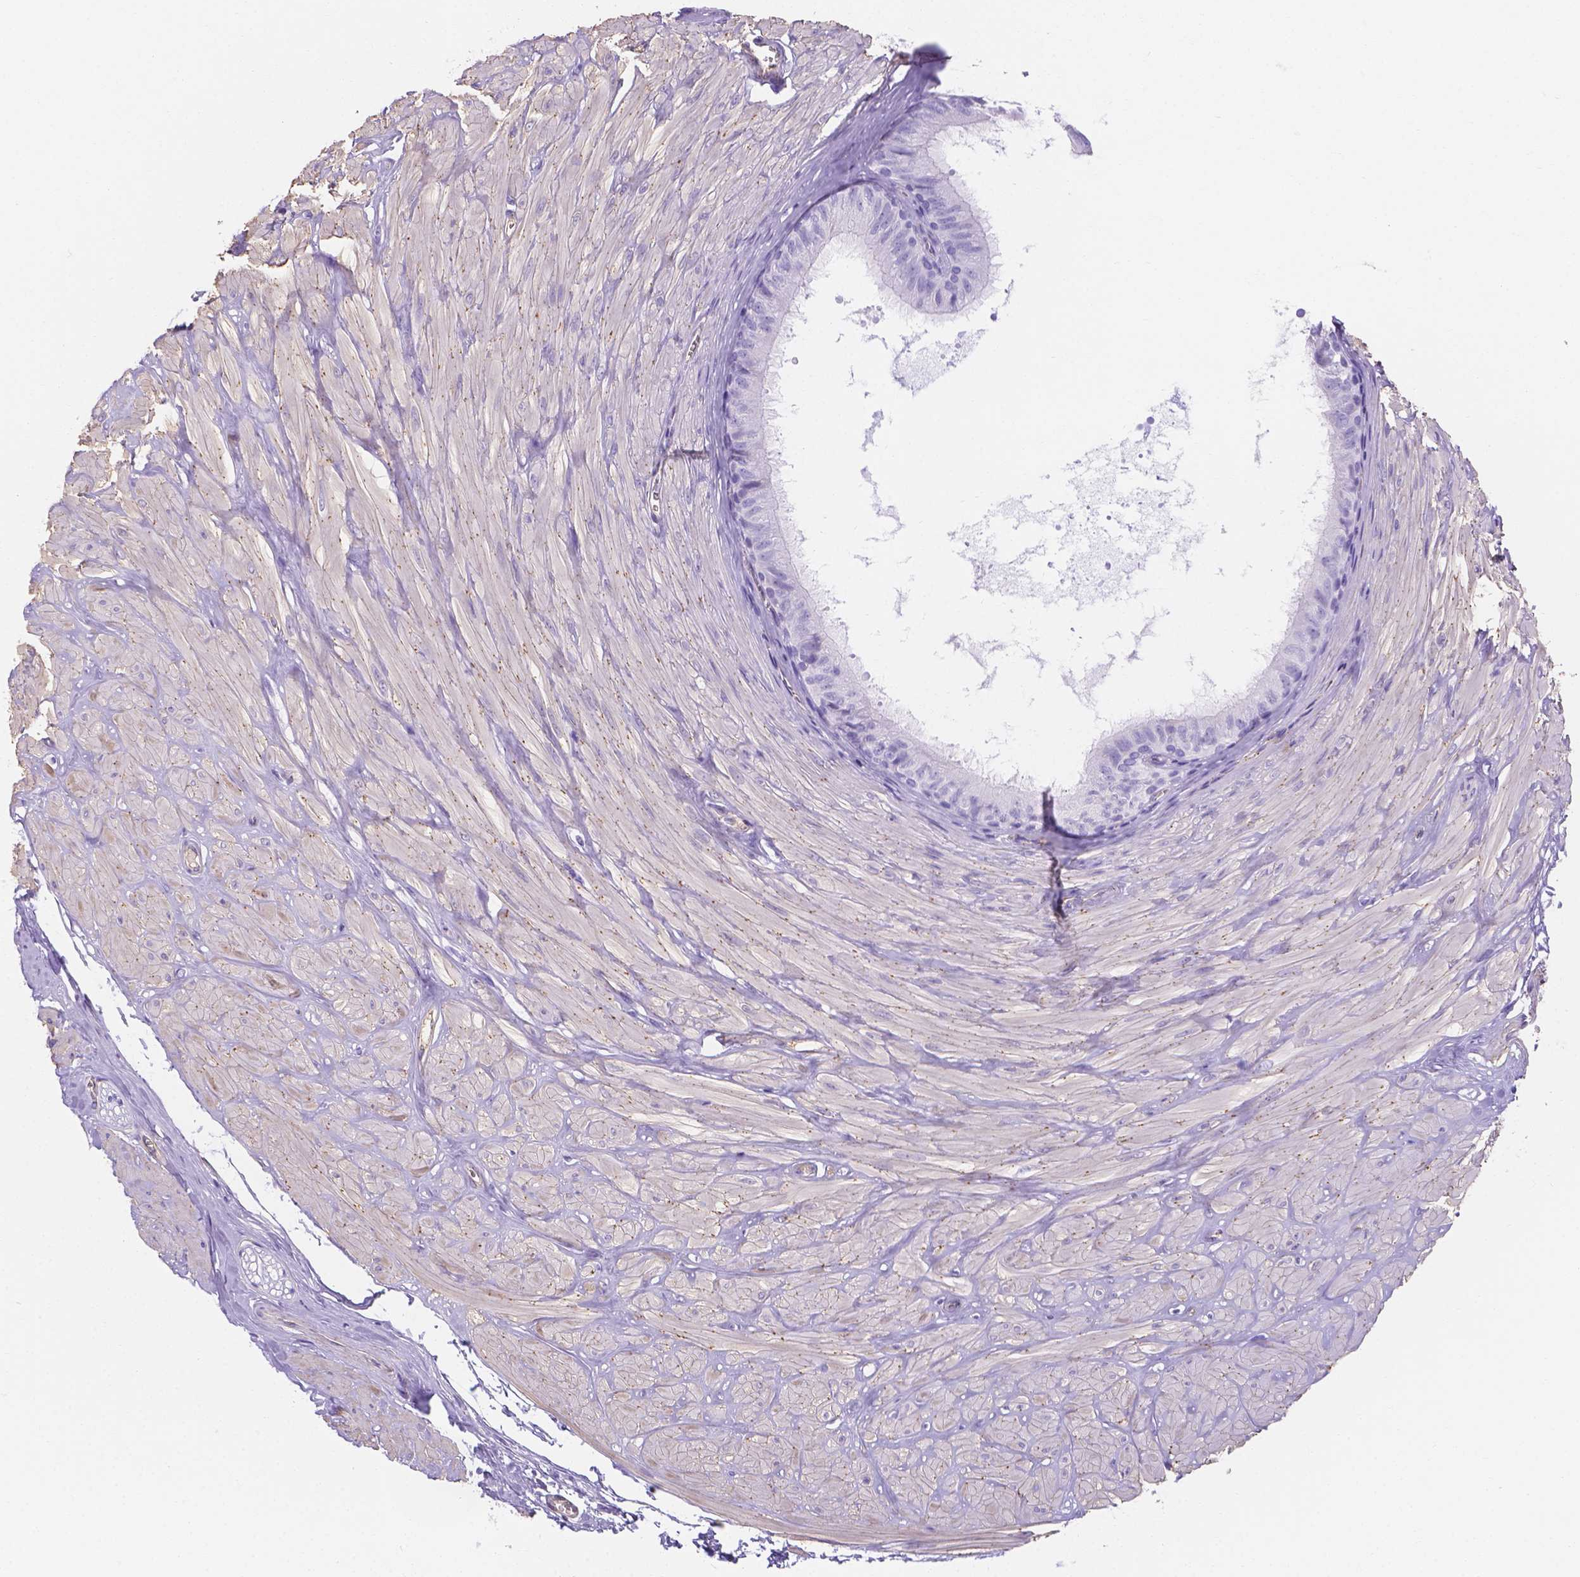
{"staining": {"intensity": "negative", "quantity": "none", "location": "none"}, "tissue": "epididymis", "cell_type": "Glandular cells", "image_type": "normal", "snomed": [{"axis": "morphology", "description": "Normal tissue, NOS"}, {"axis": "topography", "description": "Epididymis"}], "caption": "Human epididymis stained for a protein using IHC shows no staining in glandular cells.", "gene": "SLC40A1", "patient": {"sex": "male", "age": 37}}